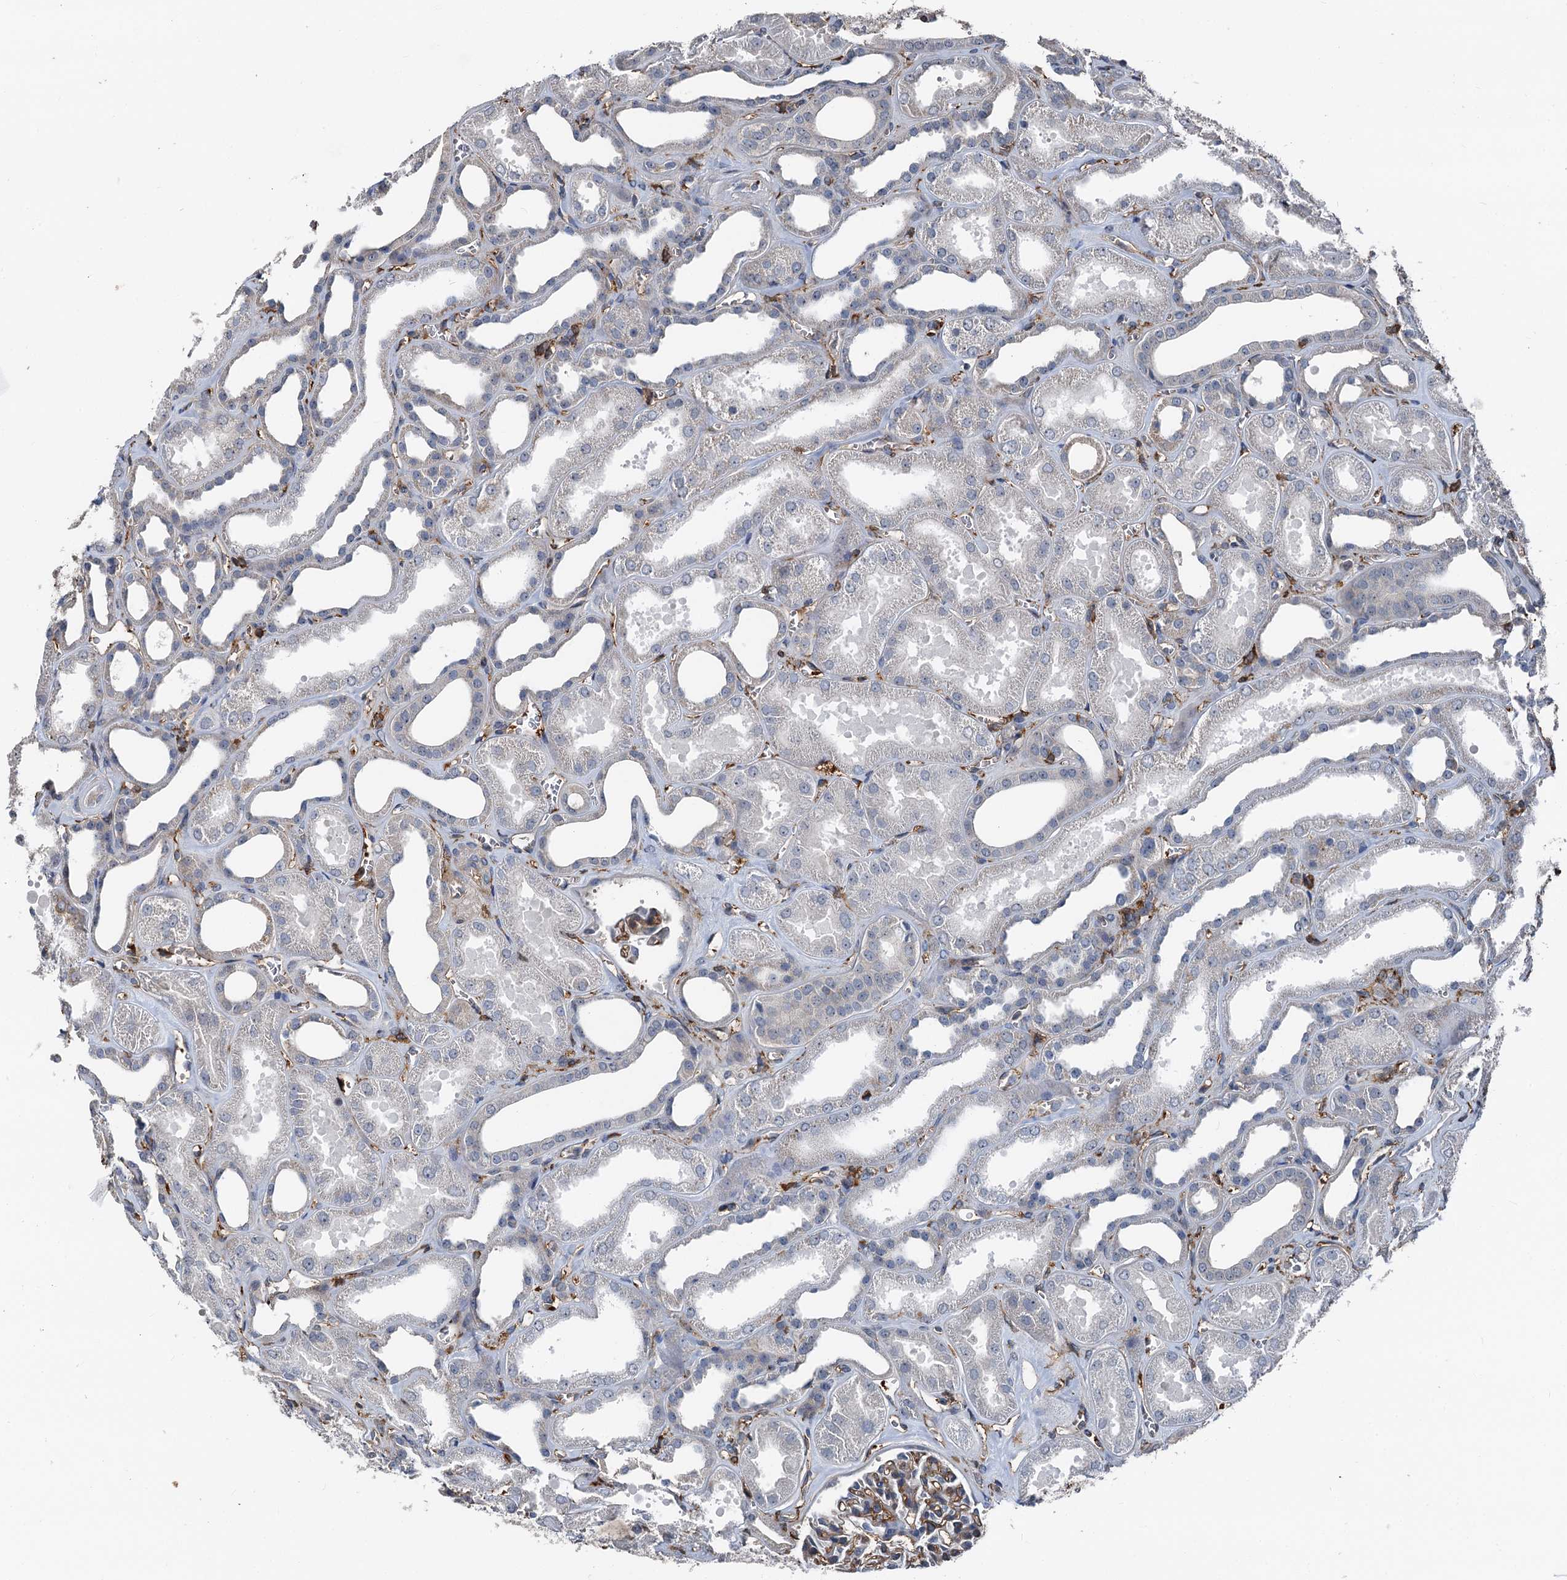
{"staining": {"intensity": "moderate", "quantity": "25%-75%", "location": "cytoplasmic/membranous"}, "tissue": "kidney", "cell_type": "Cells in glomeruli", "image_type": "normal", "snomed": [{"axis": "morphology", "description": "Normal tissue, NOS"}, {"axis": "morphology", "description": "Adenocarcinoma, NOS"}, {"axis": "topography", "description": "Kidney"}], "caption": "Protein expression by immunohistochemistry (IHC) reveals moderate cytoplasmic/membranous expression in about 25%-75% of cells in glomeruli in unremarkable kidney.", "gene": "PLEKHO2", "patient": {"sex": "female", "age": 68}}